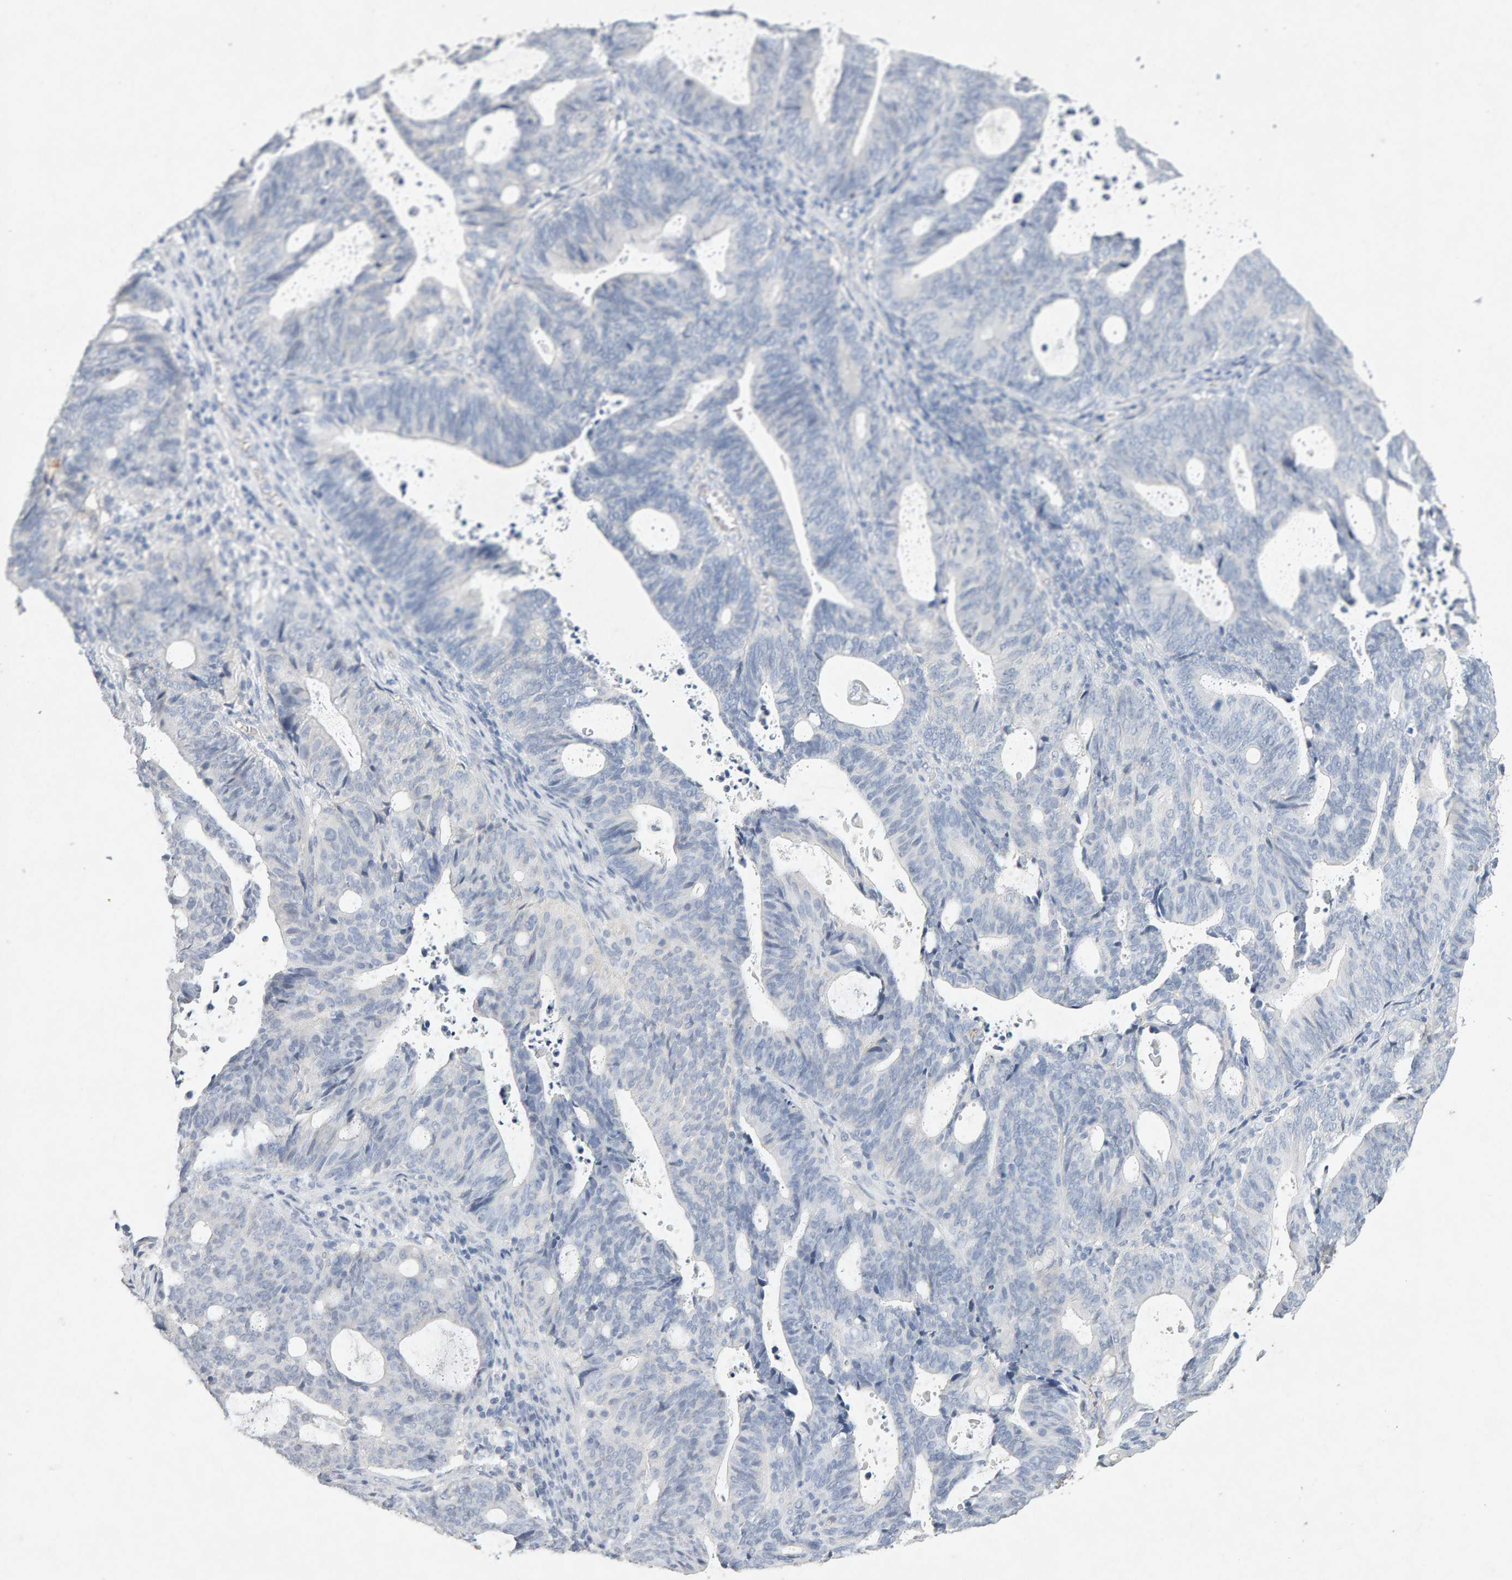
{"staining": {"intensity": "negative", "quantity": "none", "location": "none"}, "tissue": "endometrial cancer", "cell_type": "Tumor cells", "image_type": "cancer", "snomed": [{"axis": "morphology", "description": "Adenocarcinoma, NOS"}, {"axis": "topography", "description": "Uterus"}], "caption": "An image of human endometrial adenocarcinoma is negative for staining in tumor cells.", "gene": "PTPRM", "patient": {"sex": "female", "age": 83}}